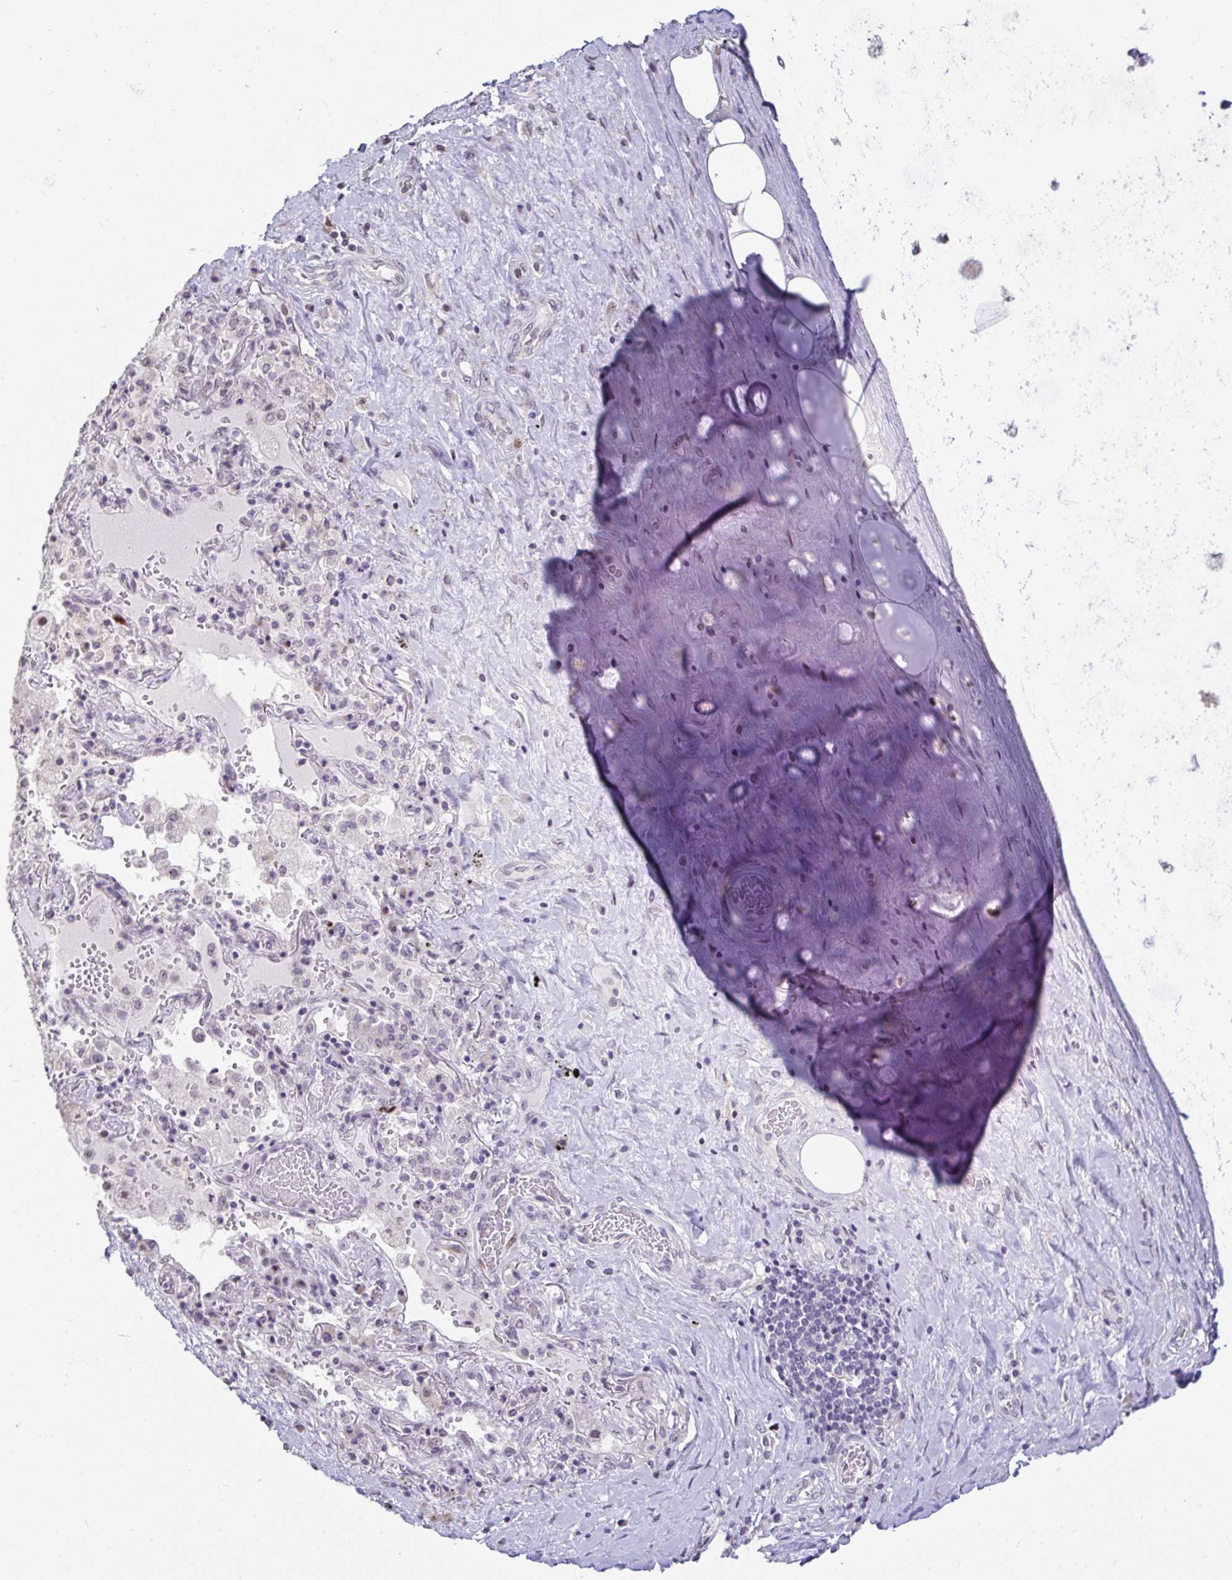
{"staining": {"intensity": "negative", "quantity": "none", "location": "none"}, "tissue": "adipose tissue", "cell_type": "Adipocytes", "image_type": "normal", "snomed": [{"axis": "morphology", "description": "Normal tissue, NOS"}, {"axis": "topography", "description": "Cartilage tissue"}, {"axis": "topography", "description": "Bronchus"}], "caption": "This is a image of IHC staining of benign adipose tissue, which shows no expression in adipocytes. (DAB IHC, high magnification).", "gene": "ANLN", "patient": {"sex": "male", "age": 64}}